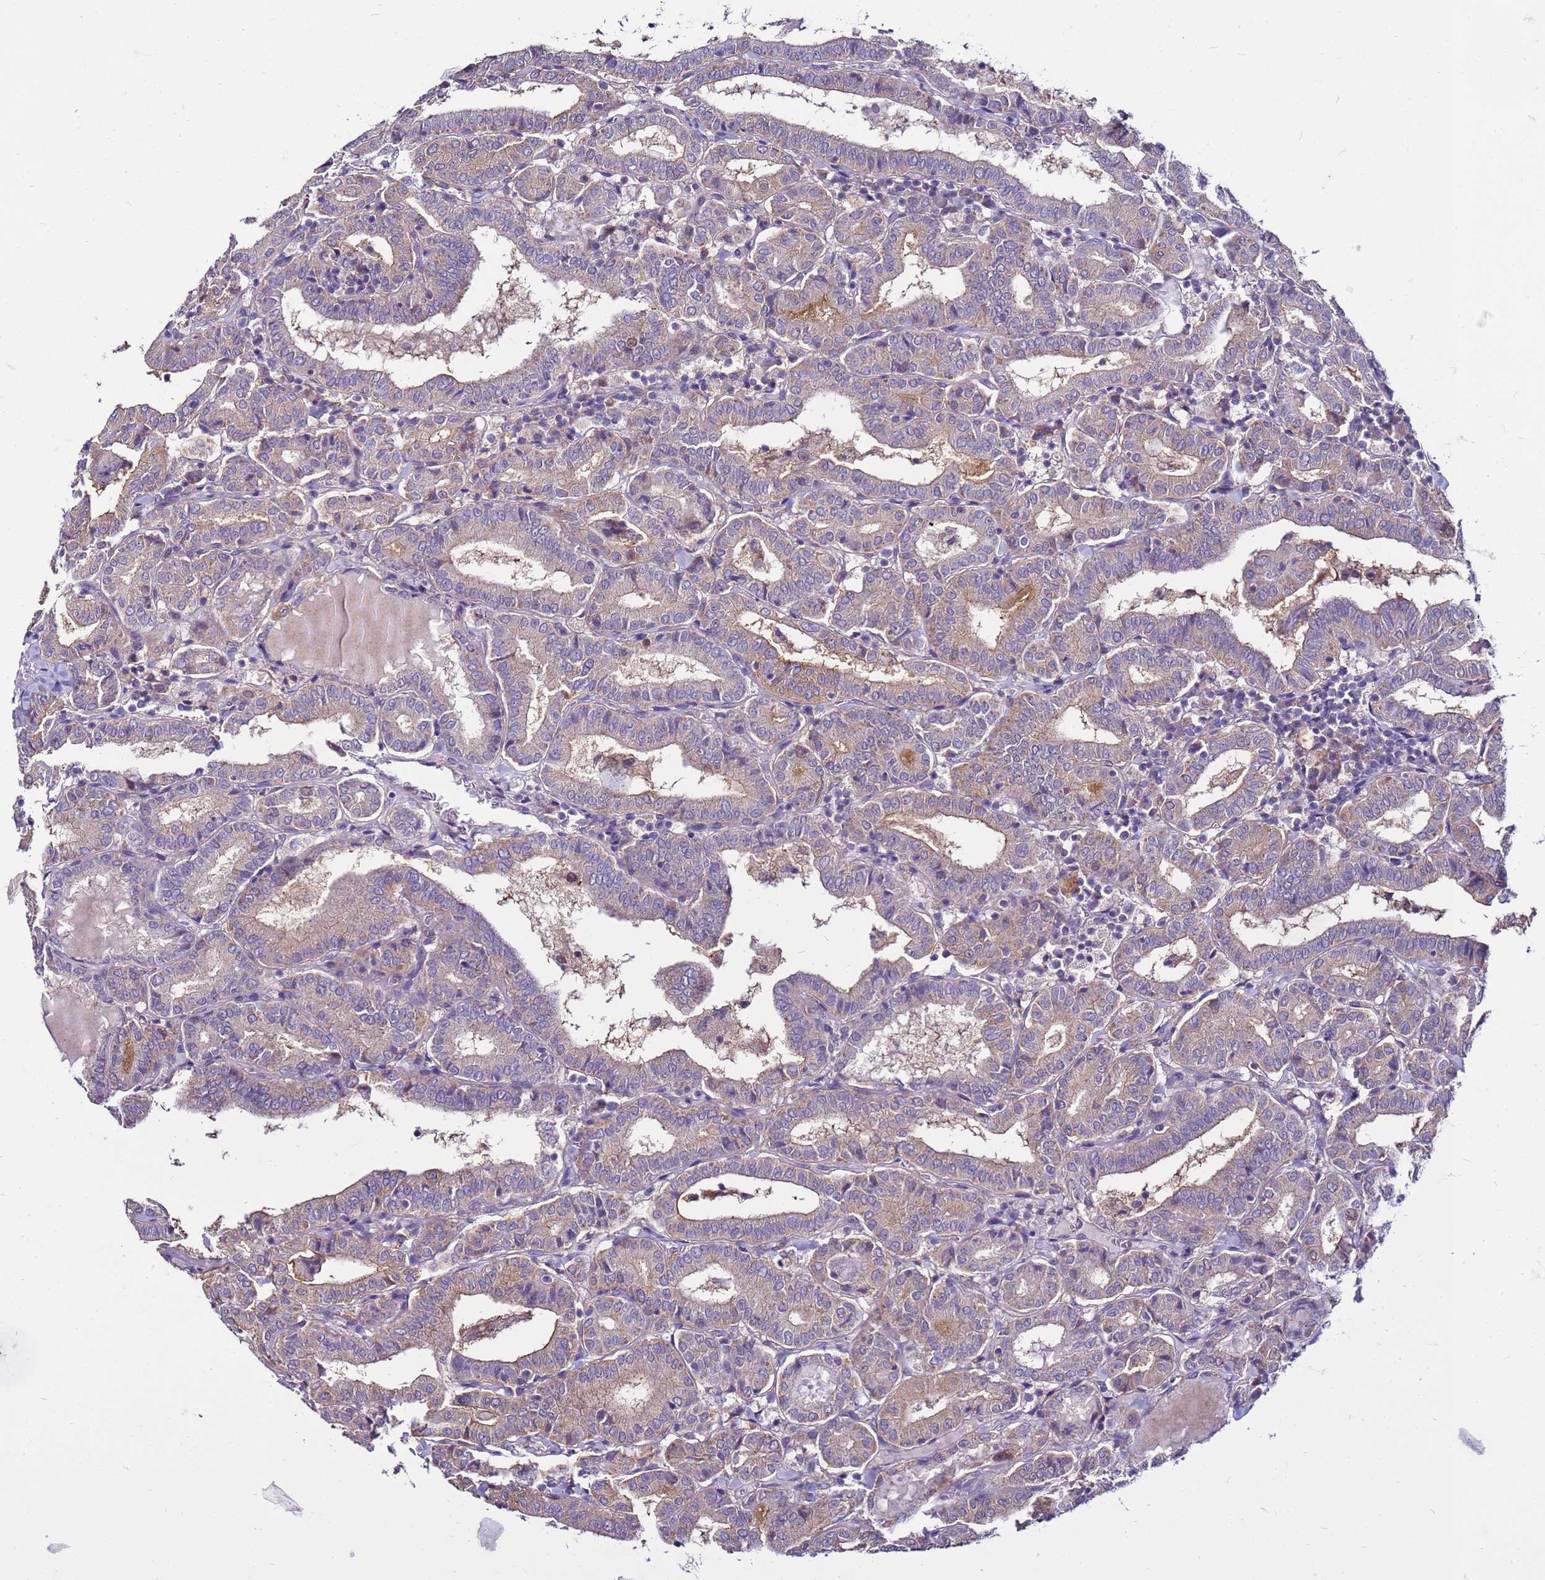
{"staining": {"intensity": "weak", "quantity": "<25%", "location": "cytoplasmic/membranous"}, "tissue": "thyroid cancer", "cell_type": "Tumor cells", "image_type": "cancer", "snomed": [{"axis": "morphology", "description": "Papillary adenocarcinoma, NOS"}, {"axis": "topography", "description": "Thyroid gland"}], "caption": "This photomicrograph is of thyroid papillary adenocarcinoma stained with immunohistochemistry to label a protein in brown with the nuclei are counter-stained blue. There is no positivity in tumor cells.", "gene": "PKD1", "patient": {"sex": "female", "age": 72}}